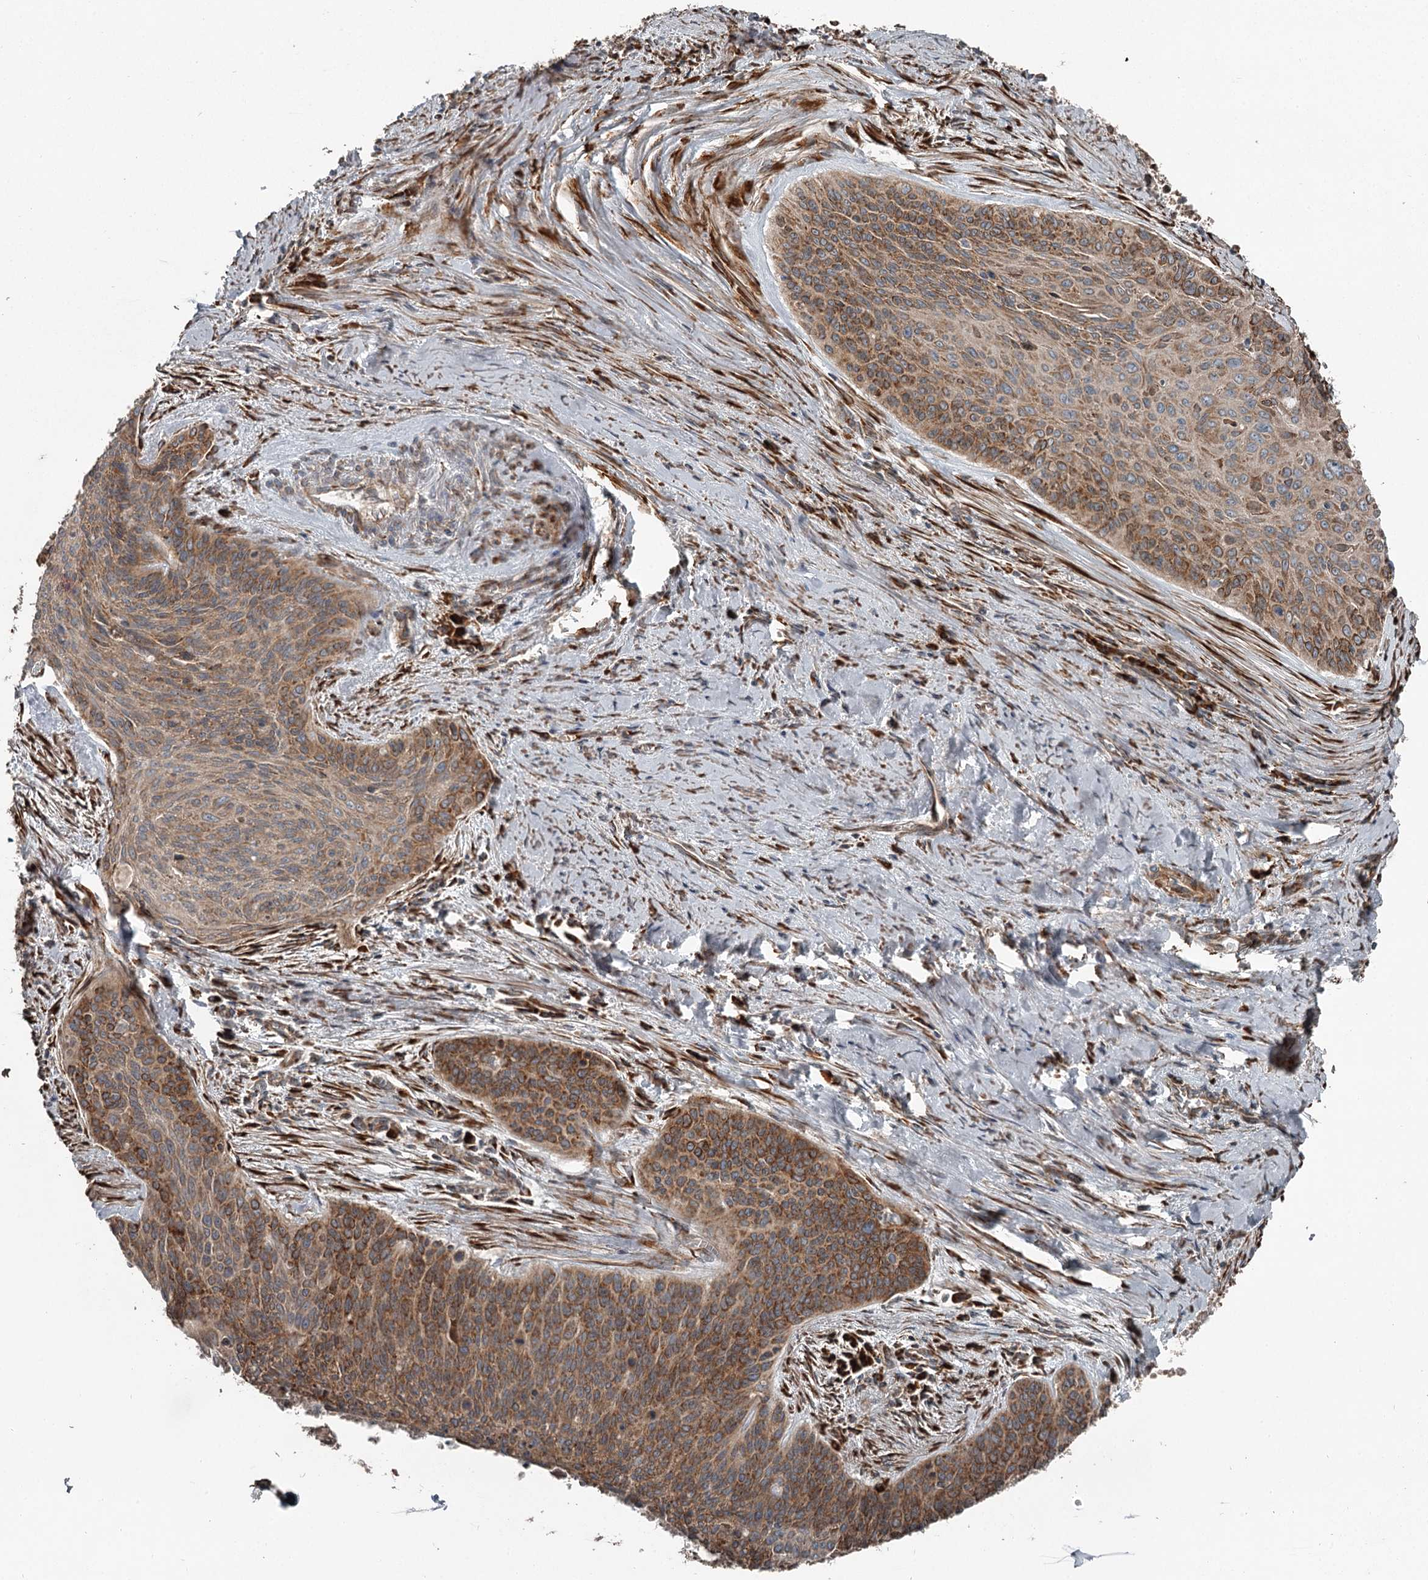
{"staining": {"intensity": "moderate", "quantity": ">75%", "location": "cytoplasmic/membranous"}, "tissue": "cervical cancer", "cell_type": "Tumor cells", "image_type": "cancer", "snomed": [{"axis": "morphology", "description": "Squamous cell carcinoma, NOS"}, {"axis": "topography", "description": "Cervix"}], "caption": "DAB (3,3'-diaminobenzidine) immunohistochemical staining of cervical cancer (squamous cell carcinoma) displays moderate cytoplasmic/membranous protein staining in about >75% of tumor cells.", "gene": "RASSF8", "patient": {"sex": "female", "age": 55}}